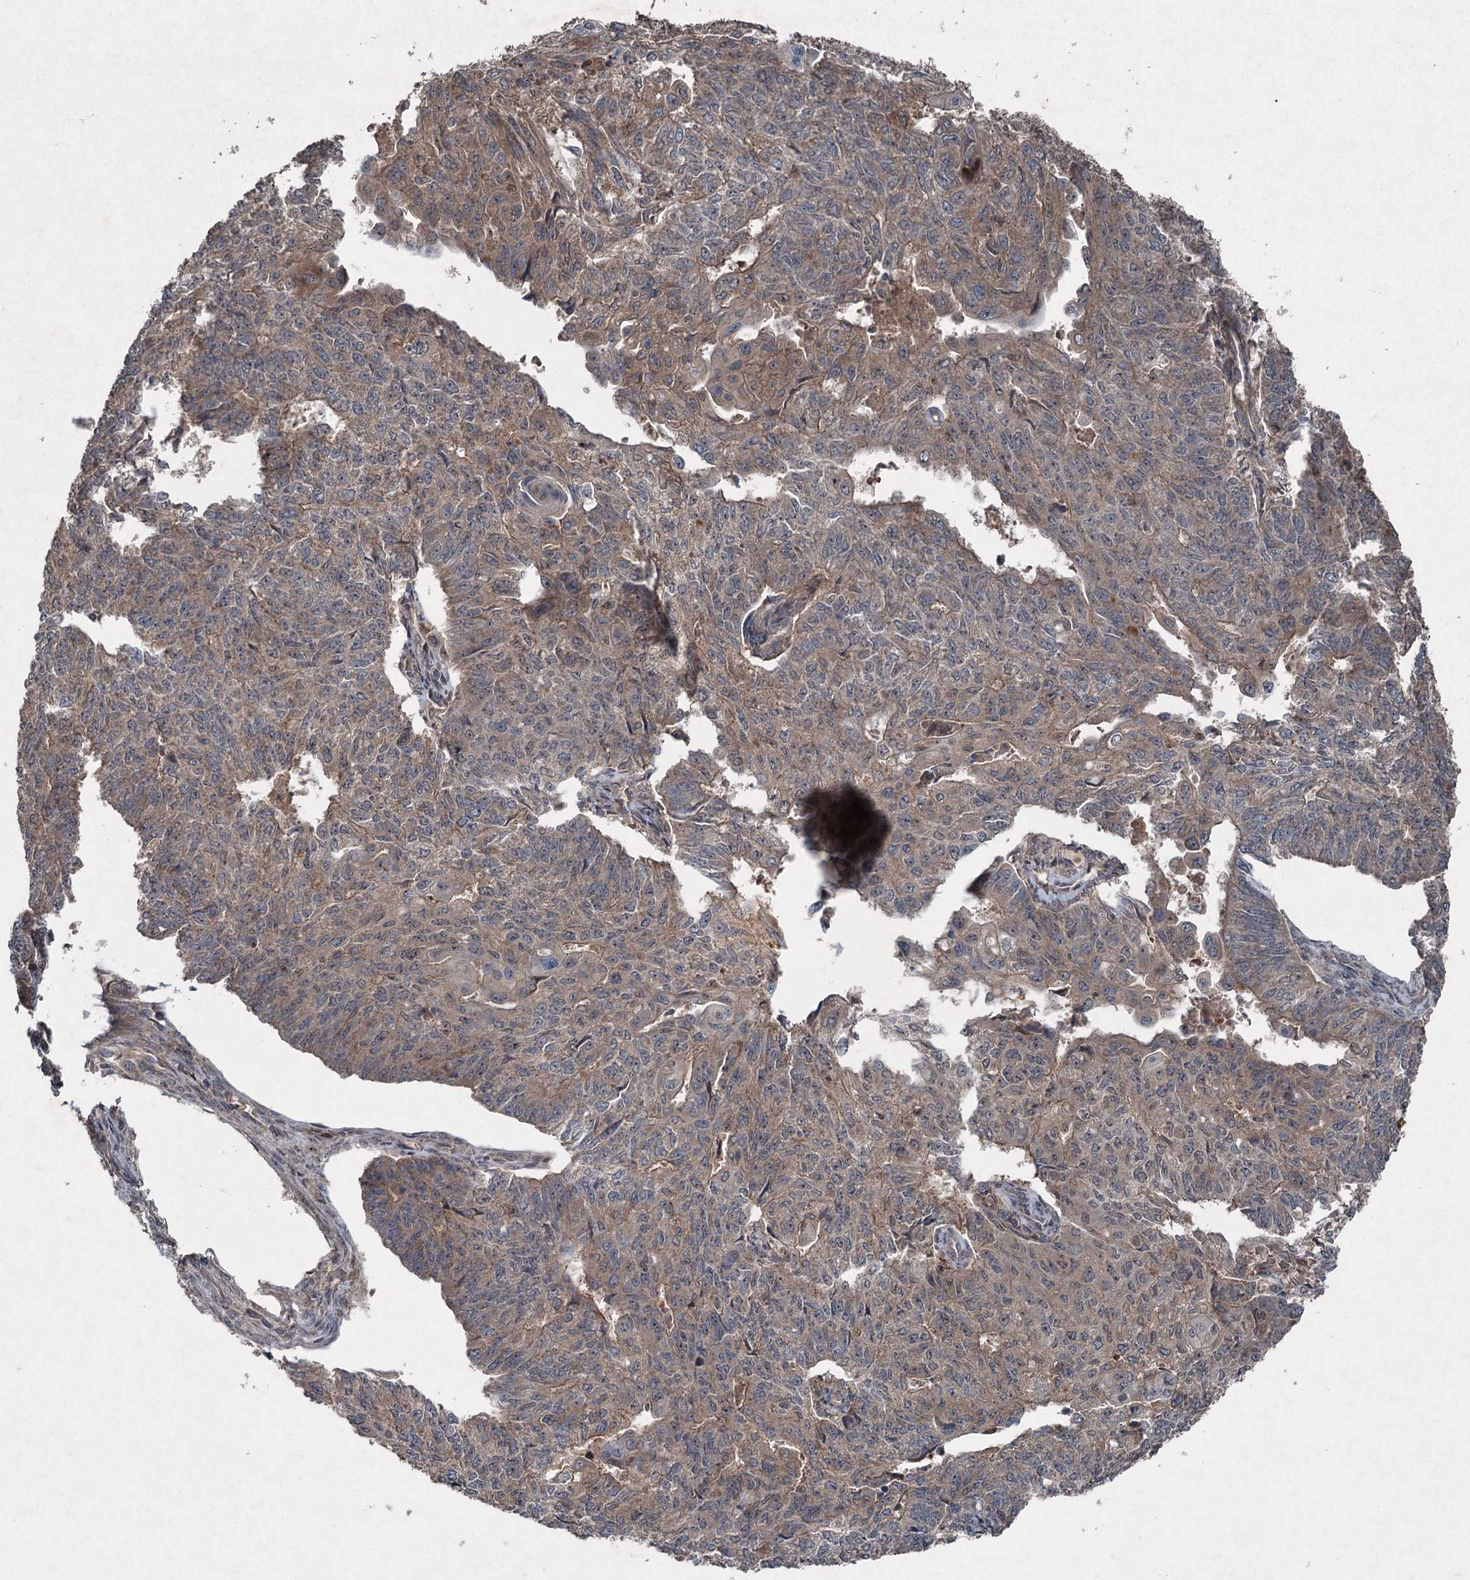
{"staining": {"intensity": "weak", "quantity": "<25%", "location": "cytoplasmic/membranous"}, "tissue": "endometrial cancer", "cell_type": "Tumor cells", "image_type": "cancer", "snomed": [{"axis": "morphology", "description": "Adenocarcinoma, NOS"}, {"axis": "topography", "description": "Endometrium"}], "caption": "Immunohistochemistry of endometrial cancer (adenocarcinoma) reveals no staining in tumor cells.", "gene": "ALAS1", "patient": {"sex": "female", "age": 32}}